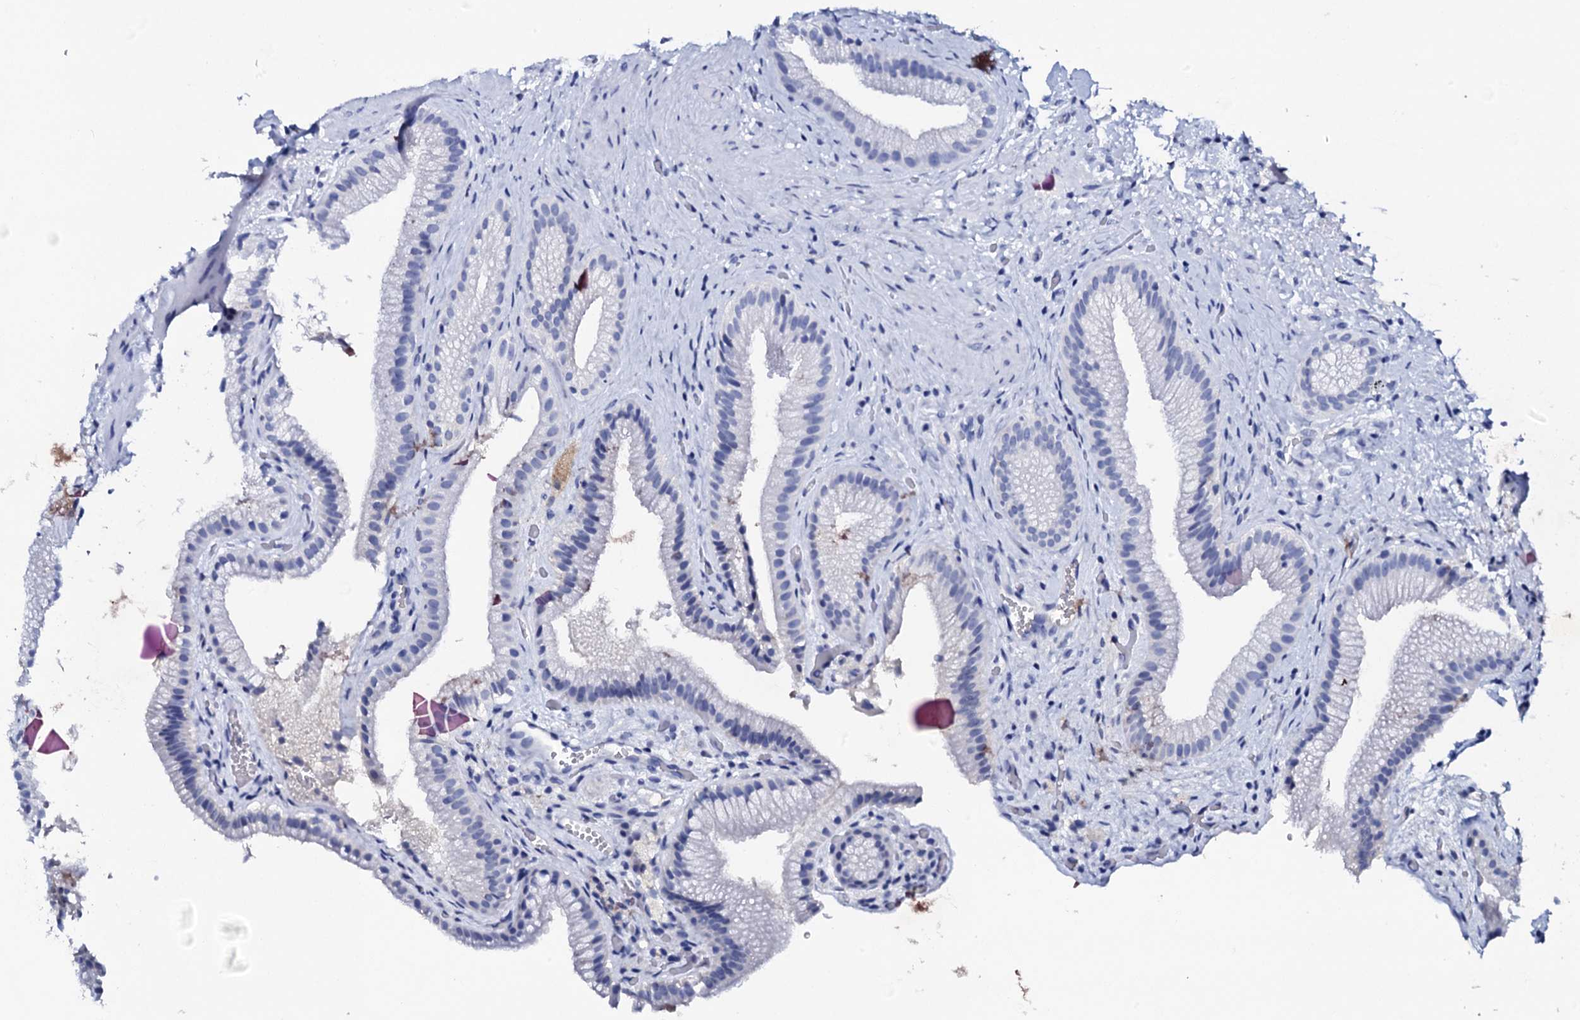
{"staining": {"intensity": "negative", "quantity": "none", "location": "none"}, "tissue": "gallbladder", "cell_type": "Glandular cells", "image_type": "normal", "snomed": [{"axis": "morphology", "description": "Normal tissue, NOS"}, {"axis": "morphology", "description": "Inflammation, NOS"}, {"axis": "topography", "description": "Gallbladder"}], "caption": "The image shows no significant staining in glandular cells of gallbladder. (DAB (3,3'-diaminobenzidine) immunohistochemistry visualized using brightfield microscopy, high magnification).", "gene": "FBXL16", "patient": {"sex": "male", "age": 51}}